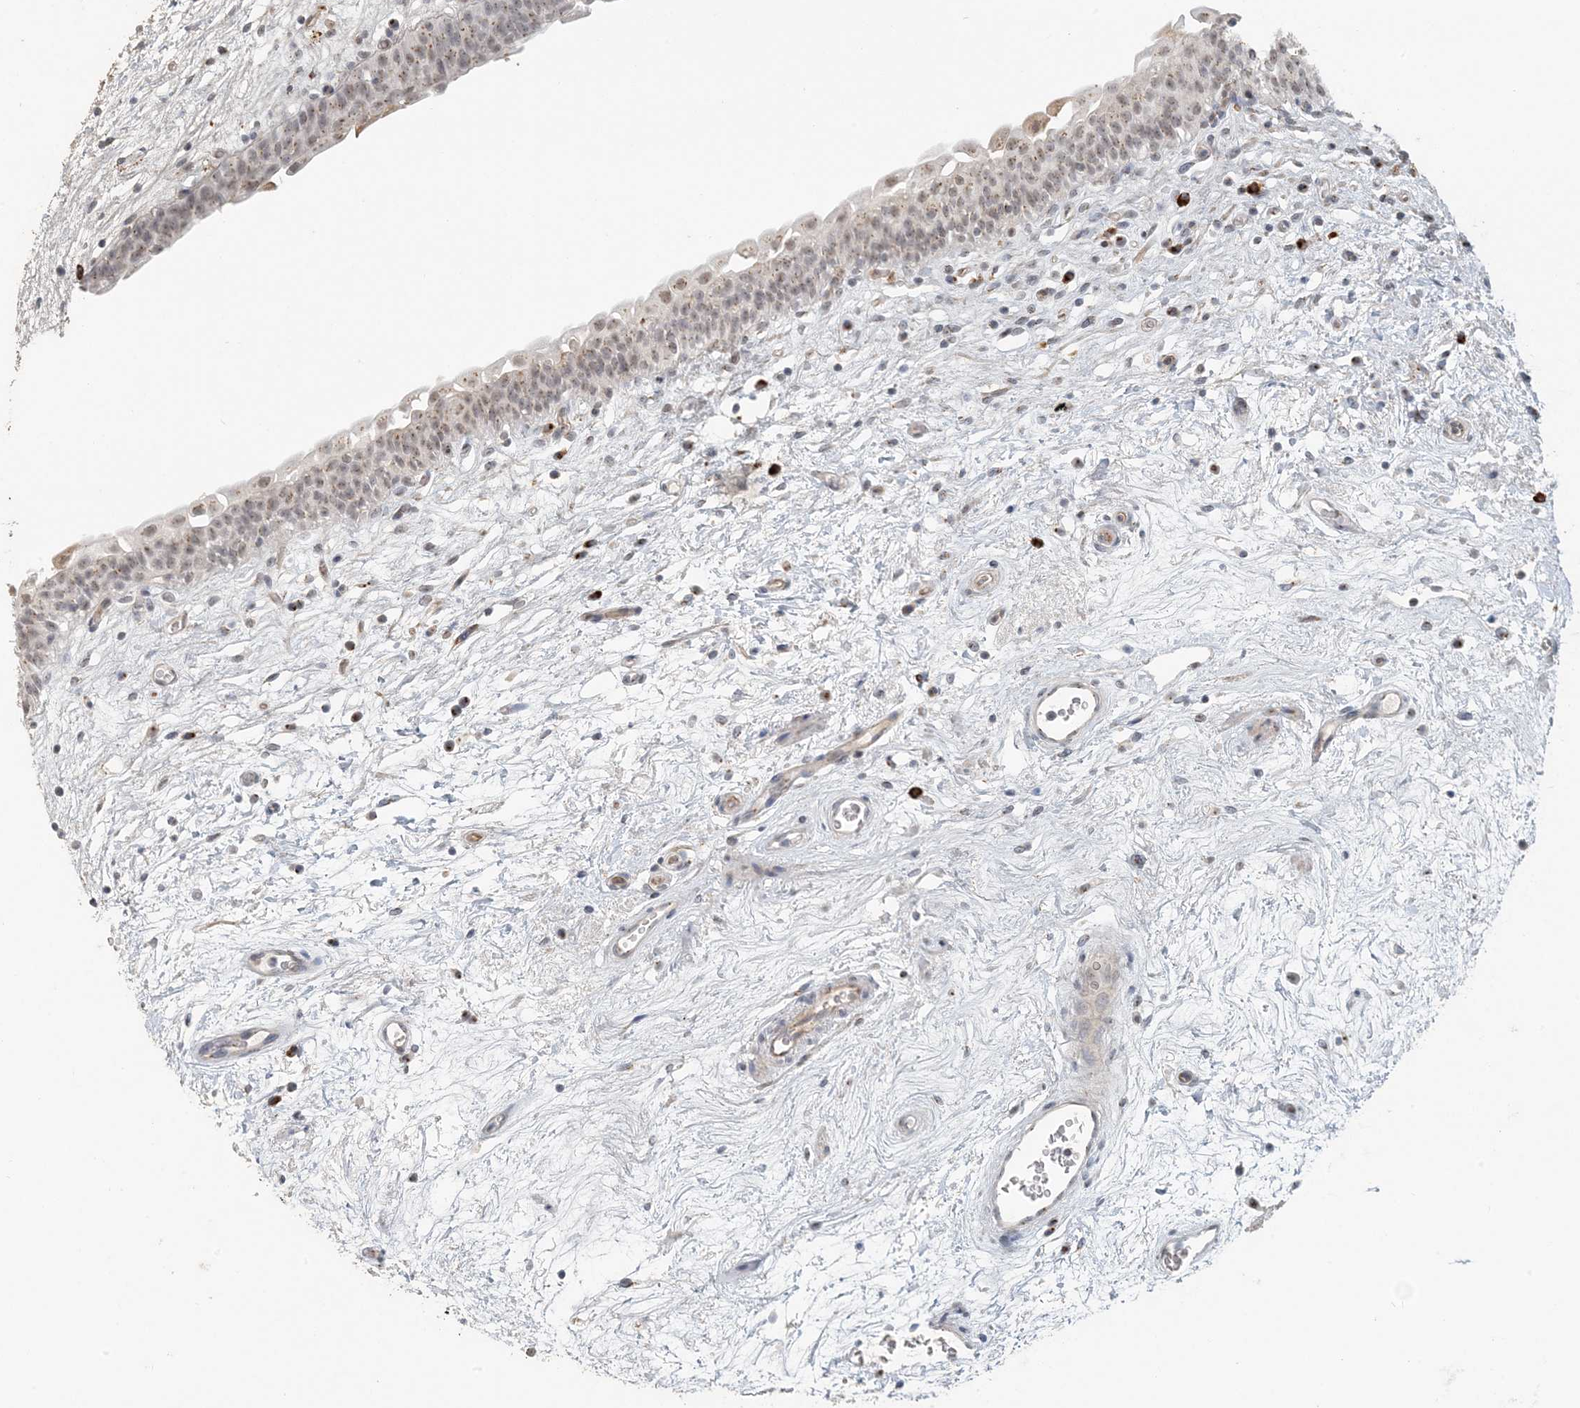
{"staining": {"intensity": "moderate", "quantity": "25%-75%", "location": "cytoplasmic/membranous,nuclear"}, "tissue": "urinary bladder", "cell_type": "Urothelial cells", "image_type": "normal", "snomed": [{"axis": "morphology", "description": "Normal tissue, NOS"}, {"axis": "topography", "description": "Urinary bladder"}], "caption": "Immunohistochemistry photomicrograph of normal urinary bladder: human urinary bladder stained using IHC demonstrates medium levels of moderate protein expression localized specifically in the cytoplasmic/membranous,nuclear of urothelial cells, appearing as a cytoplasmic/membranous,nuclear brown color.", "gene": "ZCCHC4", "patient": {"sex": "male", "age": 83}}